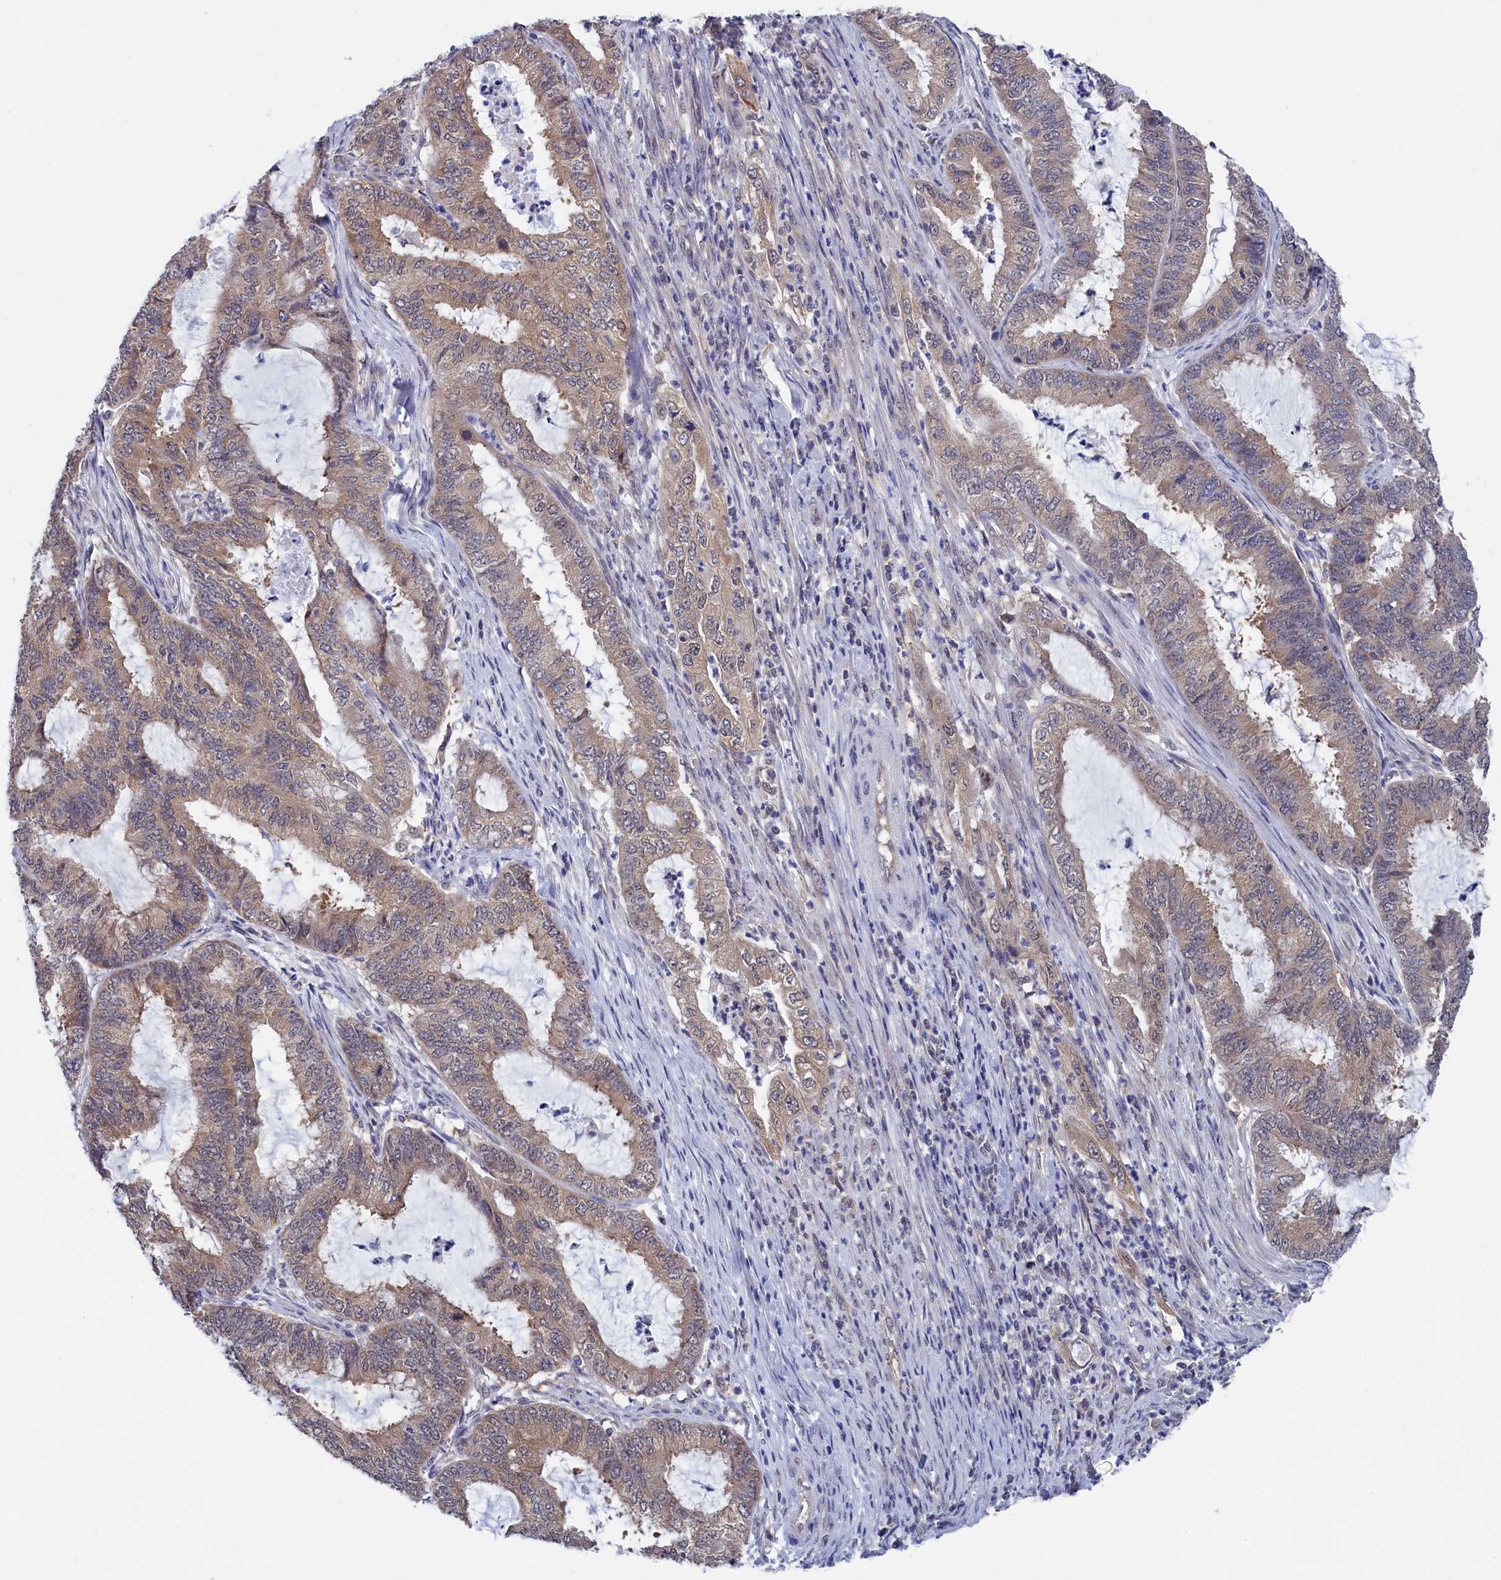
{"staining": {"intensity": "weak", "quantity": "25%-75%", "location": "cytoplasmic/membranous"}, "tissue": "endometrial cancer", "cell_type": "Tumor cells", "image_type": "cancer", "snomed": [{"axis": "morphology", "description": "Adenocarcinoma, NOS"}, {"axis": "topography", "description": "Endometrium"}], "caption": "Immunohistochemical staining of human endometrial cancer displays weak cytoplasmic/membranous protein staining in about 25%-75% of tumor cells.", "gene": "PGP", "patient": {"sex": "female", "age": 51}}